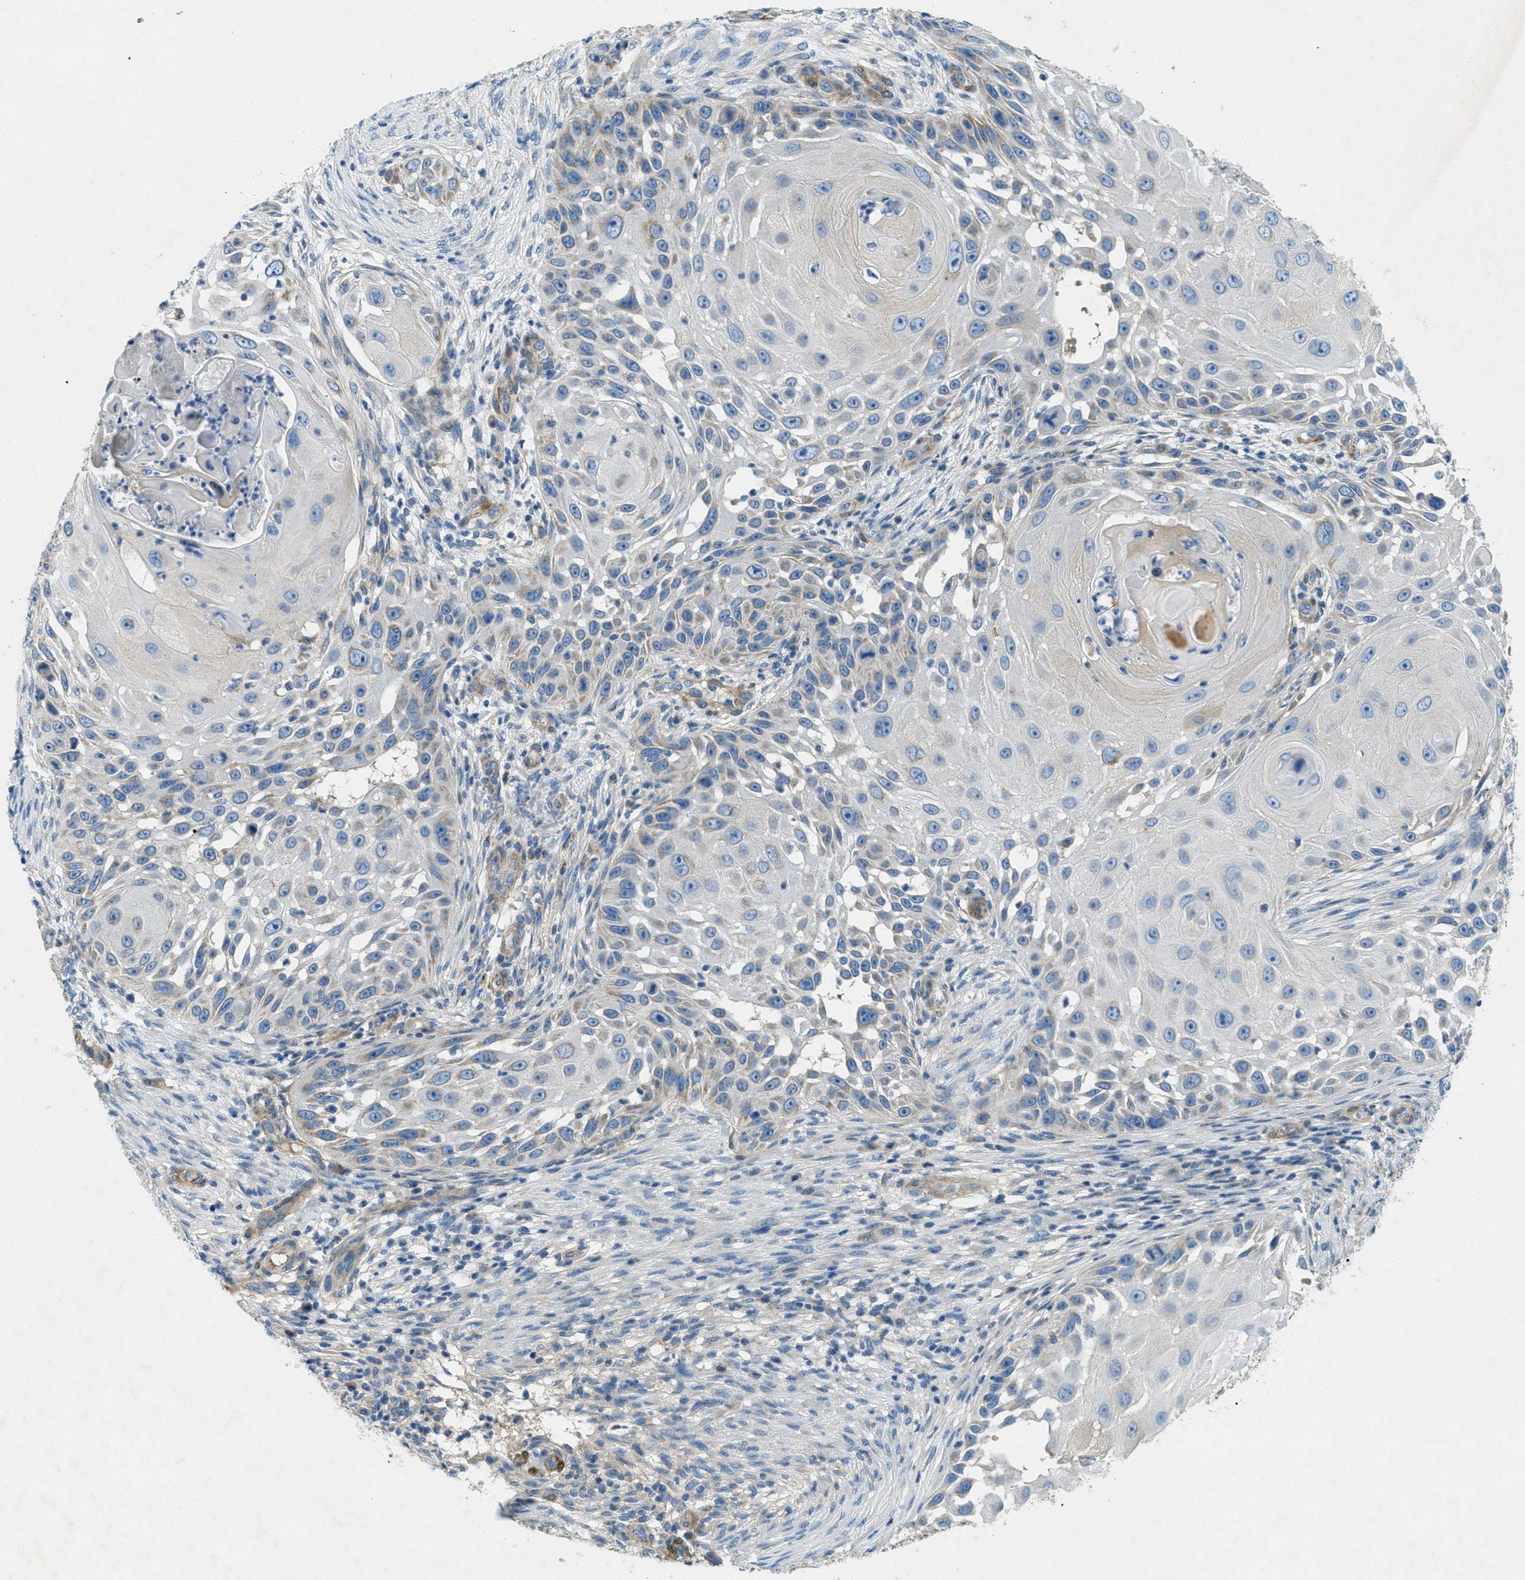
{"staining": {"intensity": "weak", "quantity": "<25%", "location": "cytoplasmic/membranous"}, "tissue": "skin cancer", "cell_type": "Tumor cells", "image_type": "cancer", "snomed": [{"axis": "morphology", "description": "Squamous cell carcinoma, NOS"}, {"axis": "topography", "description": "Skin"}], "caption": "The immunohistochemistry (IHC) micrograph has no significant staining in tumor cells of skin cancer tissue.", "gene": "CYGB", "patient": {"sex": "female", "age": 44}}